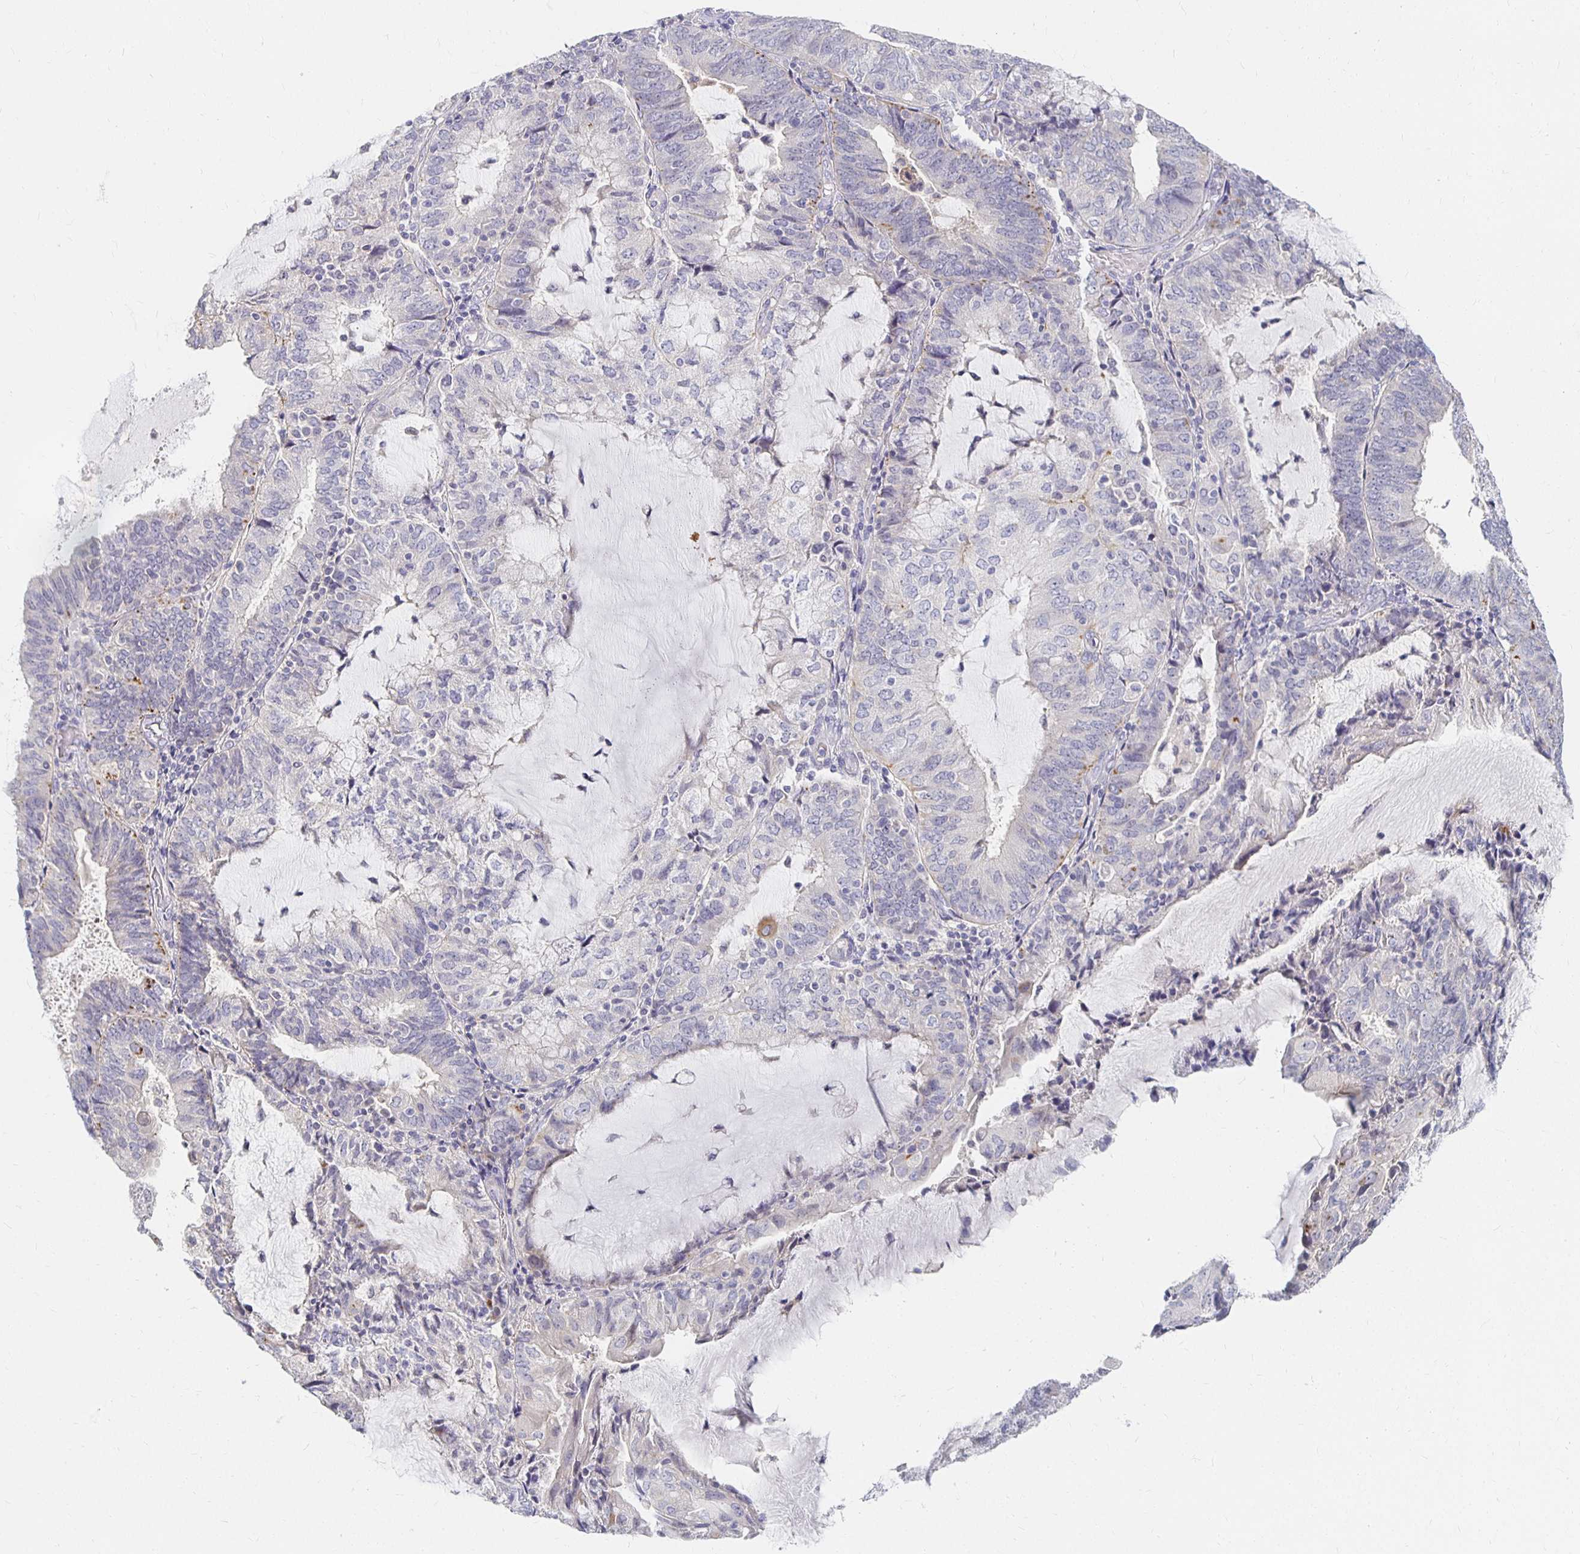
{"staining": {"intensity": "moderate", "quantity": "<25%", "location": "cytoplasmic/membranous"}, "tissue": "endometrial cancer", "cell_type": "Tumor cells", "image_type": "cancer", "snomed": [{"axis": "morphology", "description": "Adenocarcinoma, NOS"}, {"axis": "topography", "description": "Endometrium"}], "caption": "Tumor cells display low levels of moderate cytoplasmic/membranous positivity in about <25% of cells in human endometrial adenocarcinoma. The protein of interest is shown in brown color, while the nuclei are stained blue.", "gene": "FKRP", "patient": {"sex": "female", "age": 81}}